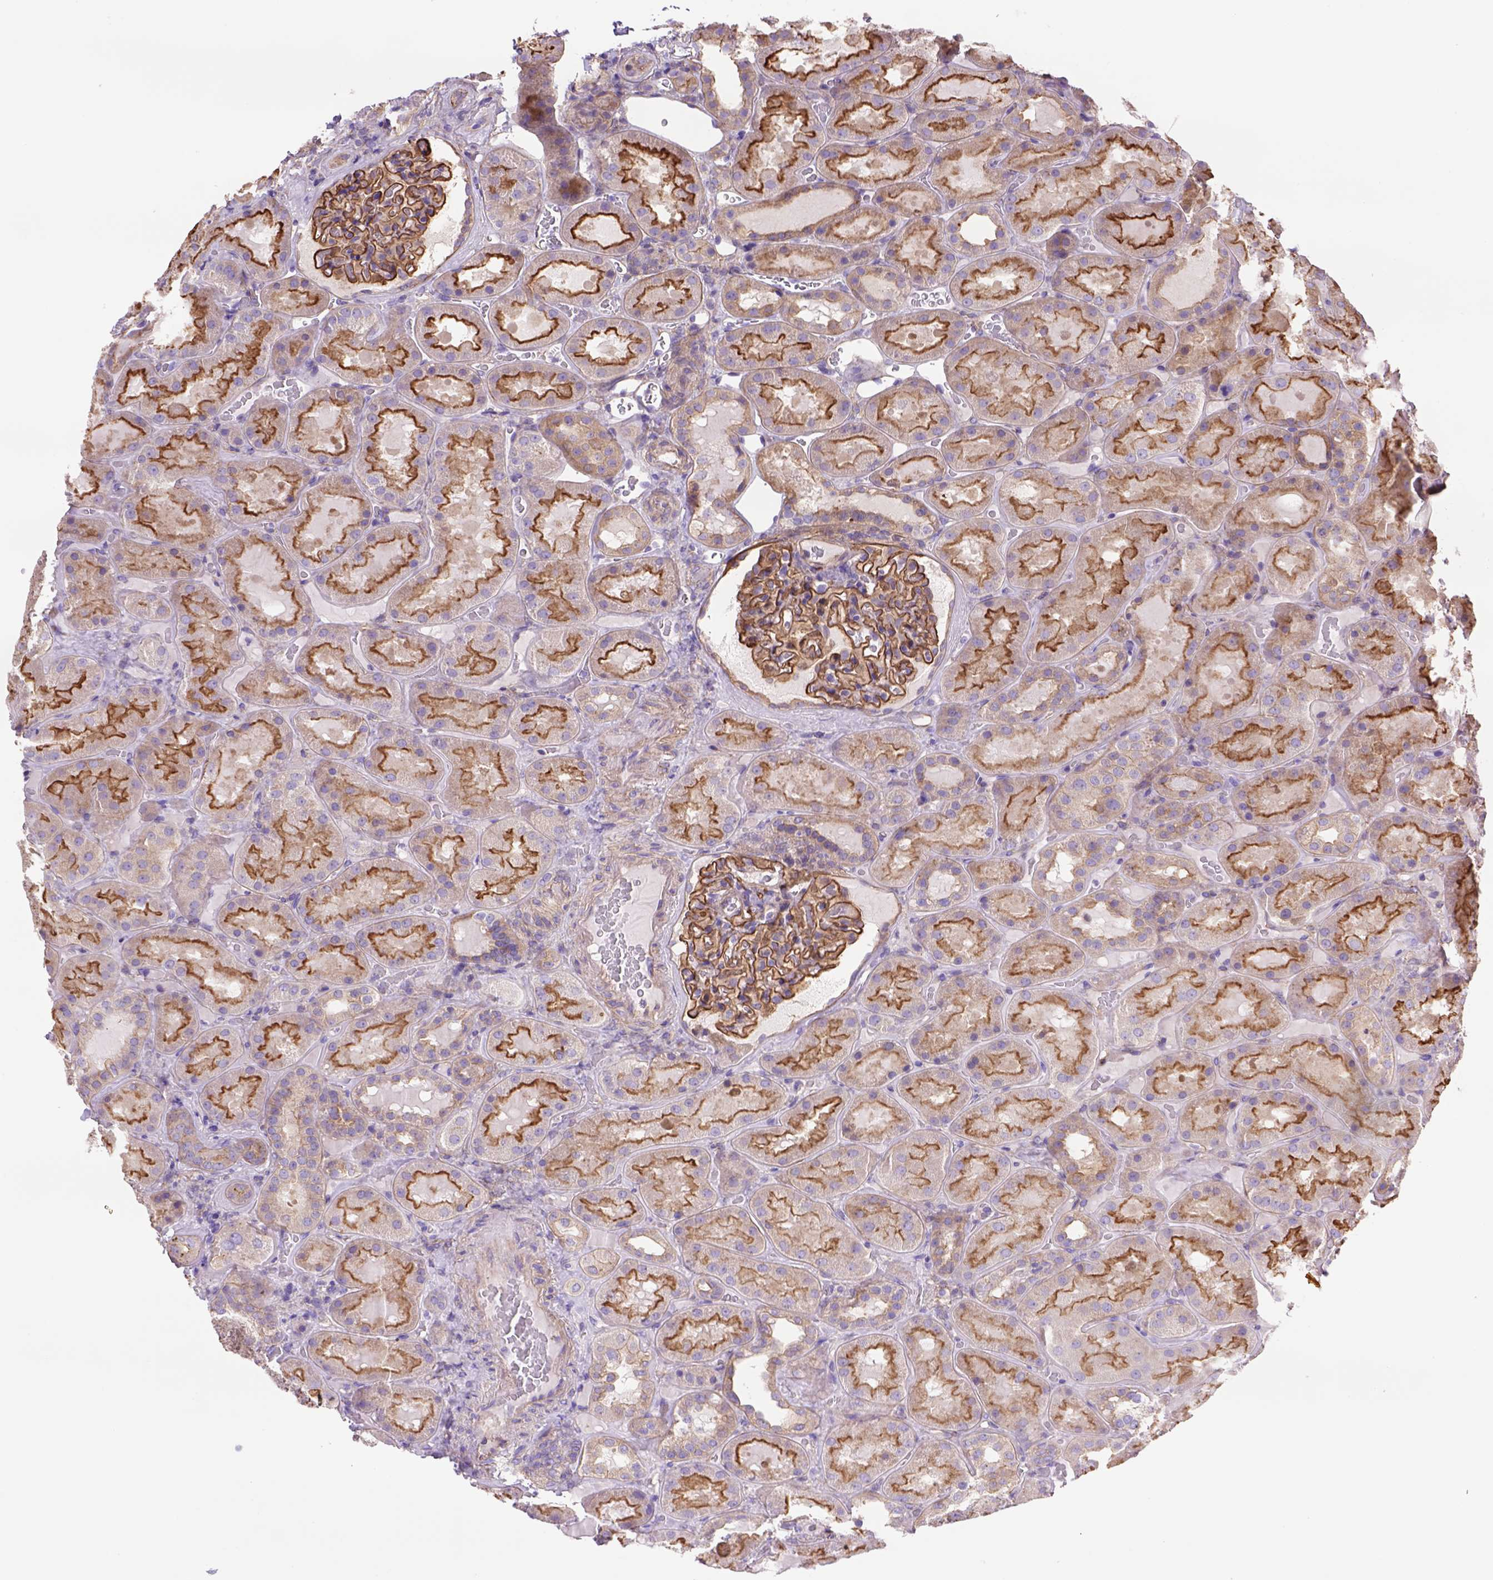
{"staining": {"intensity": "strong", "quantity": ">75%", "location": "cytoplasmic/membranous"}, "tissue": "kidney", "cell_type": "Cells in glomeruli", "image_type": "normal", "snomed": [{"axis": "morphology", "description": "Normal tissue, NOS"}, {"axis": "topography", "description": "Kidney"}], "caption": "The photomicrograph demonstrates immunohistochemical staining of unremarkable kidney. There is strong cytoplasmic/membranous staining is appreciated in approximately >75% of cells in glomeruli.", "gene": "PEX12", "patient": {"sex": "male", "age": 73}}